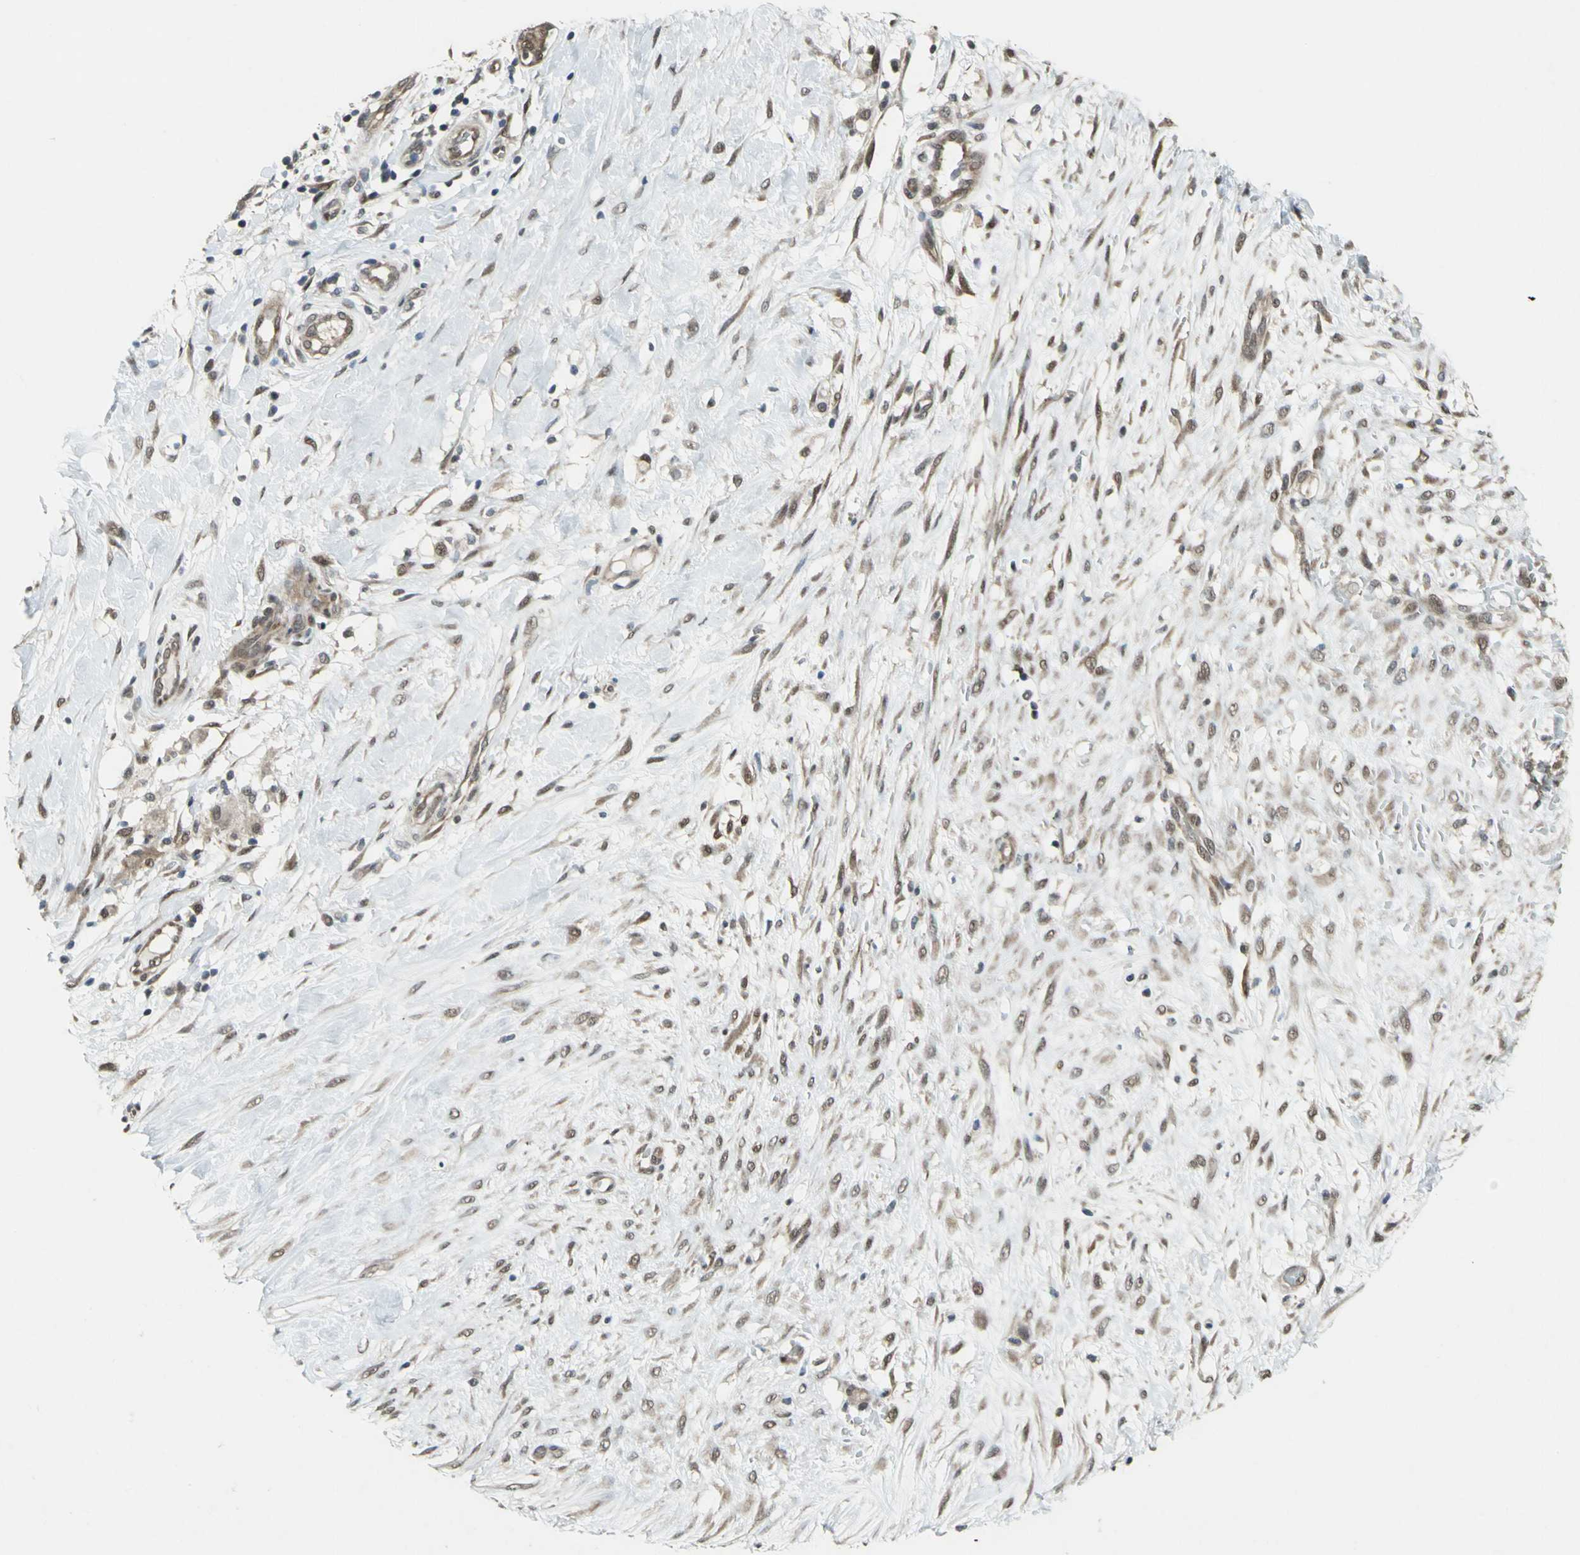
{"staining": {"intensity": "weak", "quantity": ">75%", "location": "cytoplasmic/membranous,nuclear"}, "tissue": "breast cancer", "cell_type": "Tumor cells", "image_type": "cancer", "snomed": [{"axis": "morphology", "description": "Duct carcinoma"}, {"axis": "topography", "description": "Breast"}], "caption": "A micrograph showing weak cytoplasmic/membranous and nuclear expression in approximately >75% of tumor cells in breast cancer (infiltrating ductal carcinoma), as visualized by brown immunohistochemical staining.", "gene": "COPS5", "patient": {"sex": "female", "age": 40}}